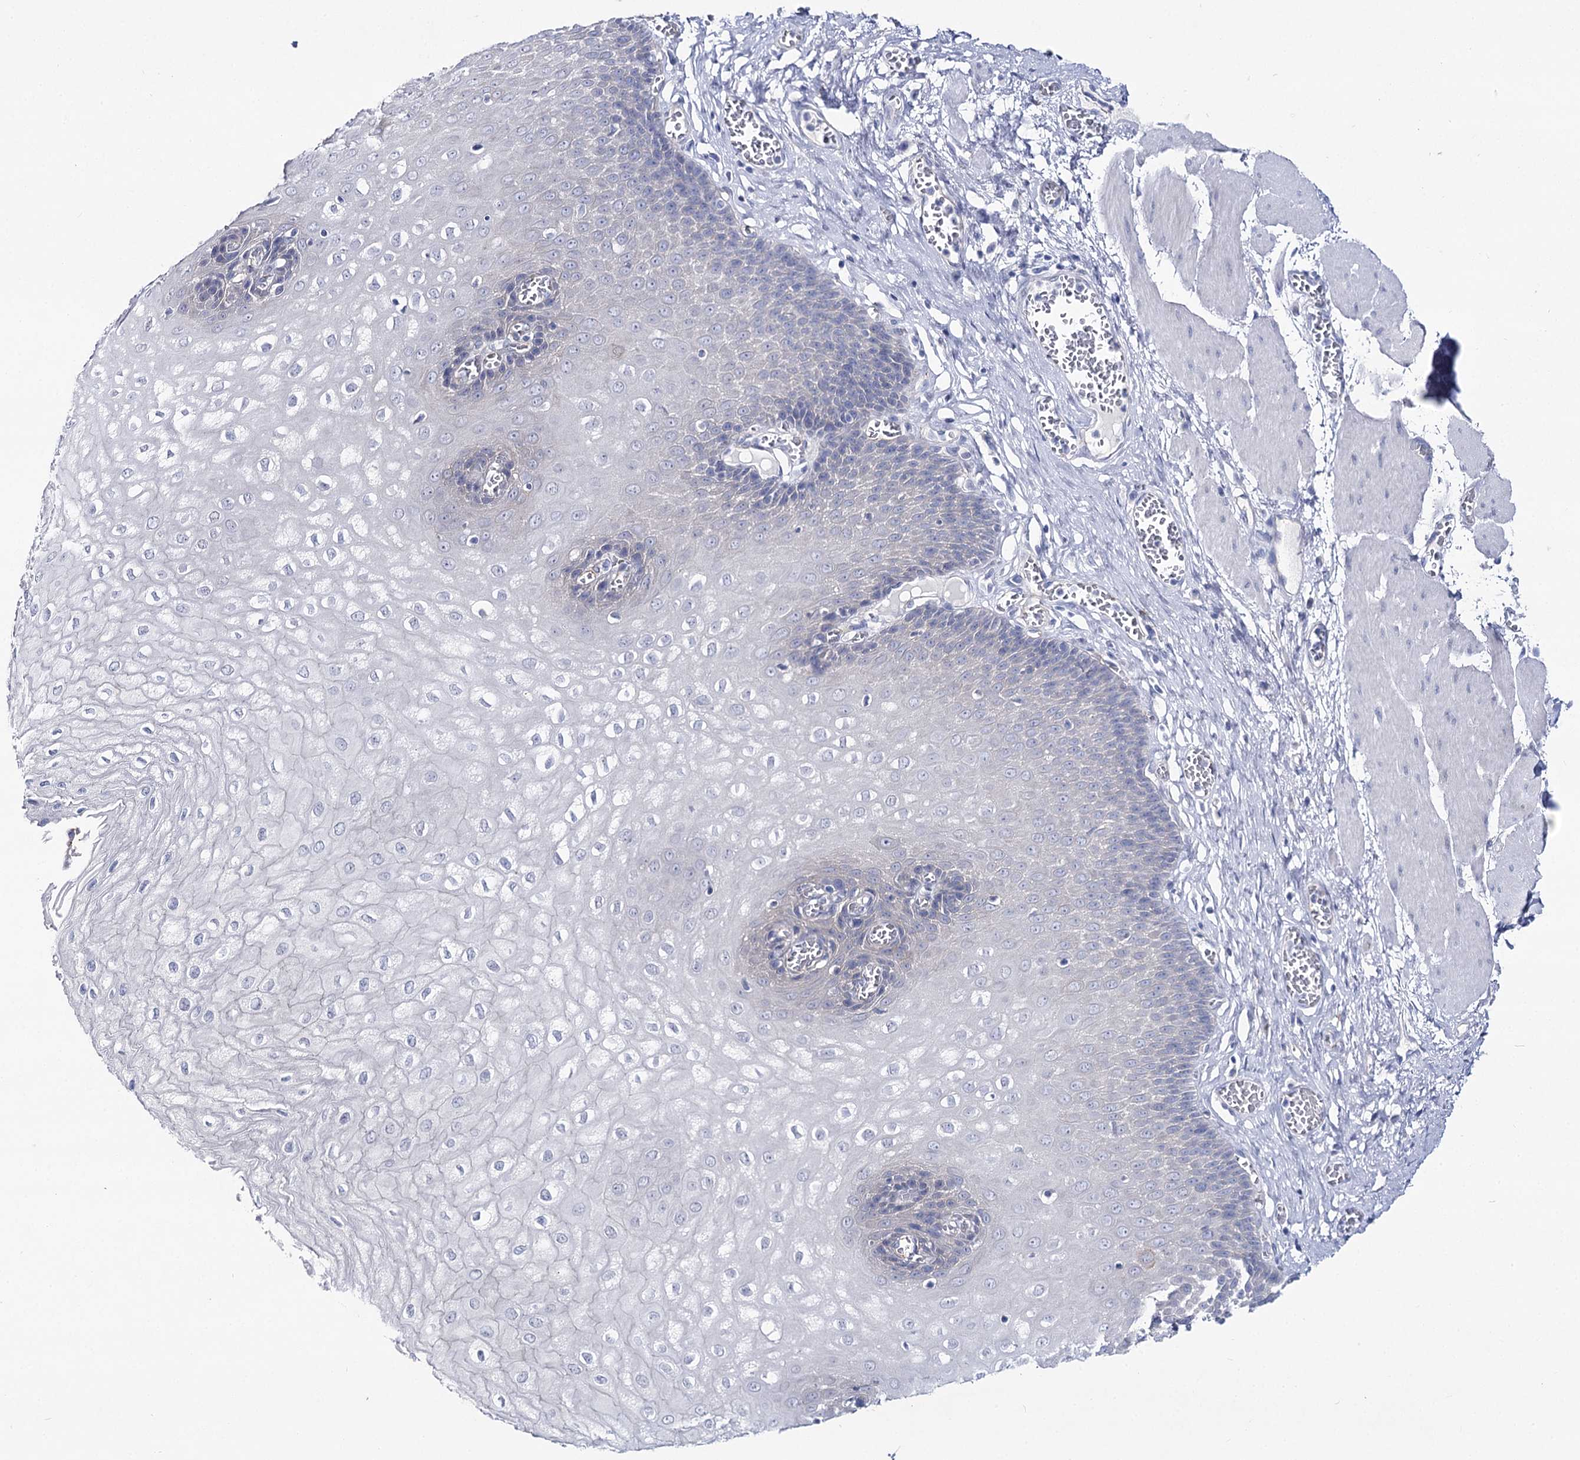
{"staining": {"intensity": "negative", "quantity": "none", "location": "none"}, "tissue": "esophagus", "cell_type": "Squamous epithelial cells", "image_type": "normal", "snomed": [{"axis": "morphology", "description": "Normal tissue, NOS"}, {"axis": "topography", "description": "Esophagus"}], "caption": "DAB (3,3'-diaminobenzidine) immunohistochemical staining of normal esophagus reveals no significant expression in squamous epithelial cells. (Brightfield microscopy of DAB immunohistochemistry (IHC) at high magnification).", "gene": "NRAP", "patient": {"sex": "male", "age": 60}}